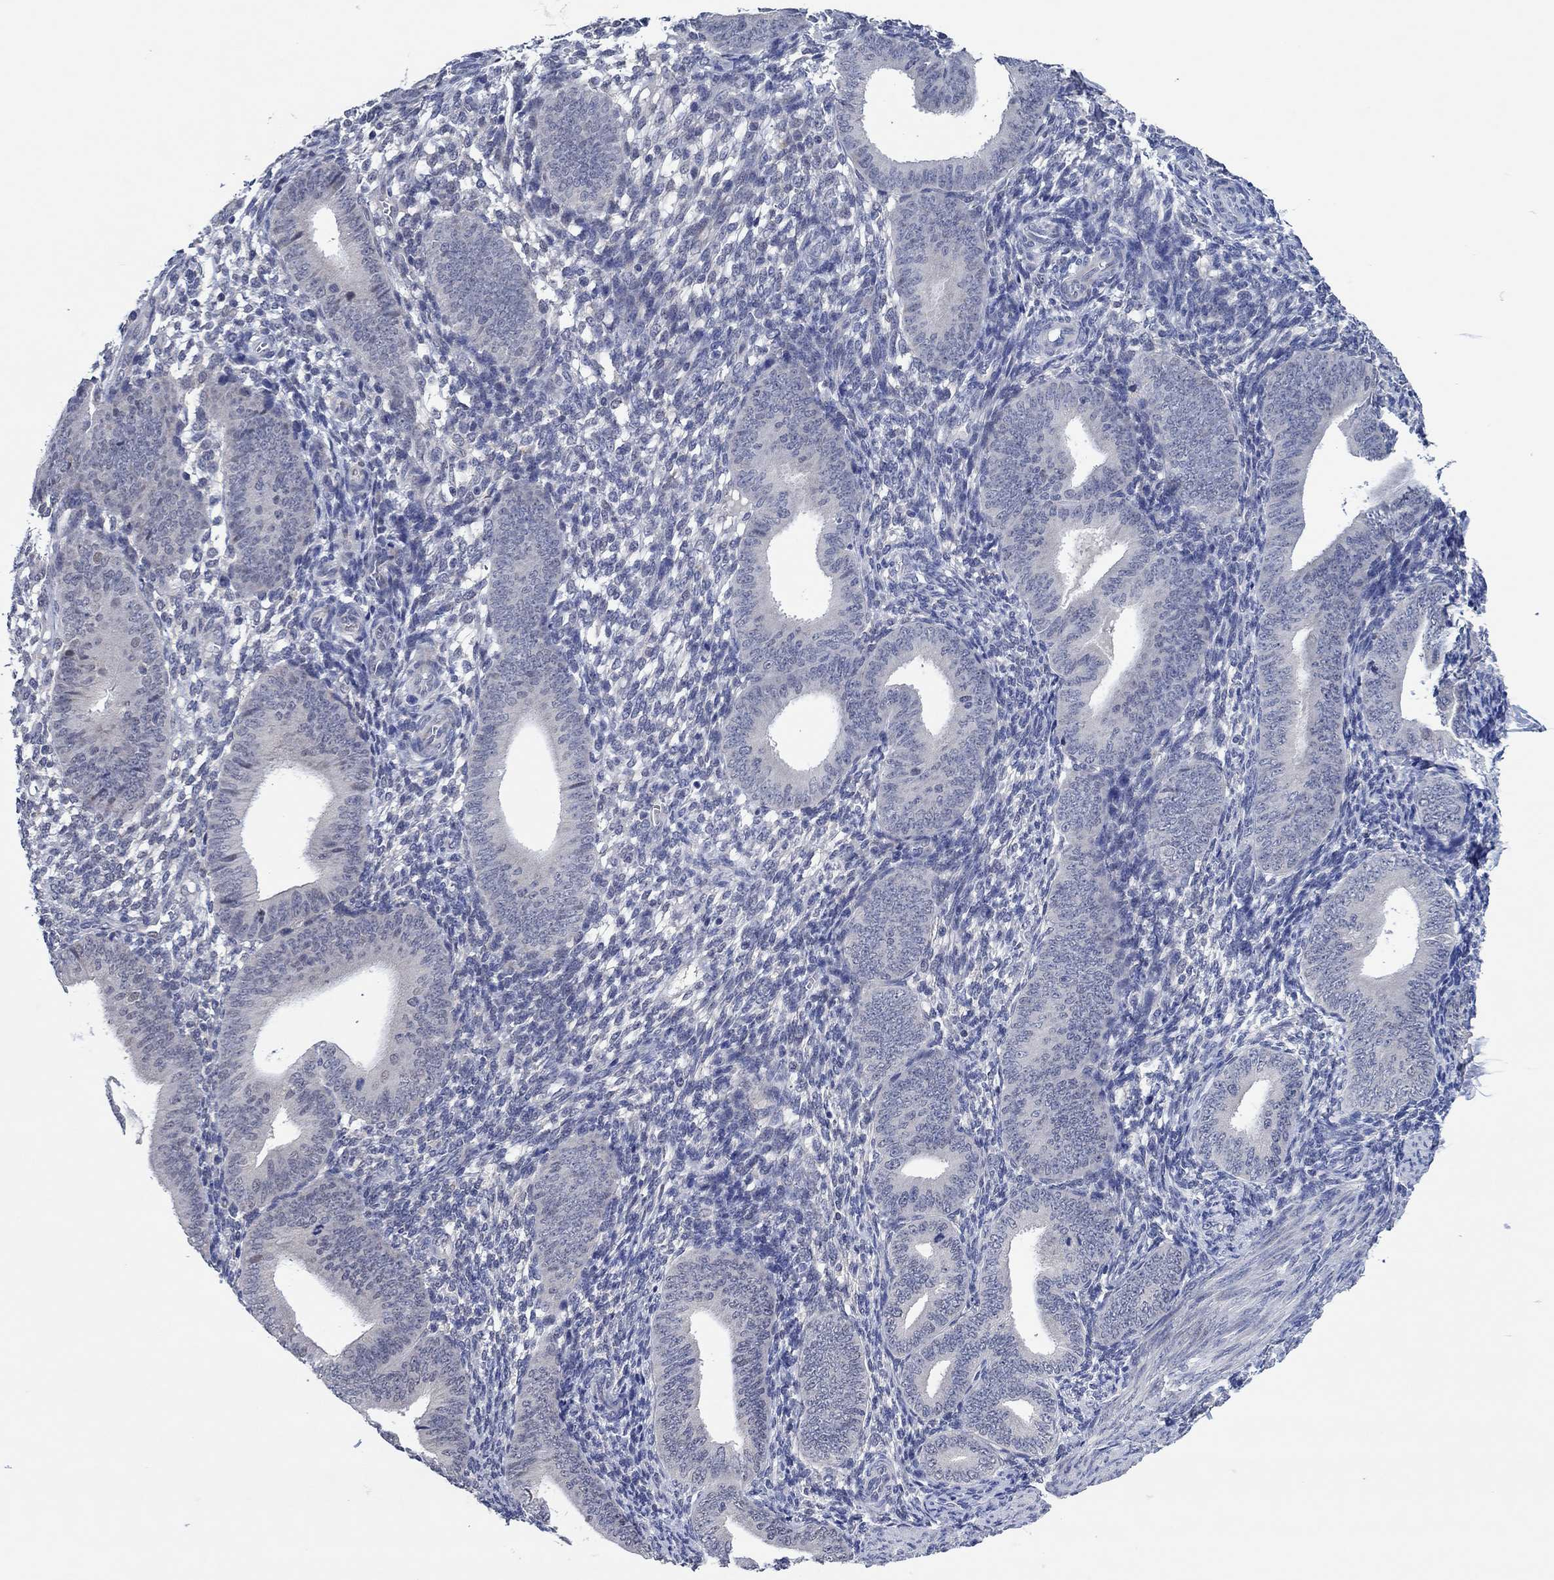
{"staining": {"intensity": "negative", "quantity": "none", "location": "none"}, "tissue": "endometrium", "cell_type": "Cells in endometrial stroma", "image_type": "normal", "snomed": [{"axis": "morphology", "description": "Normal tissue, NOS"}, {"axis": "topography", "description": "Endometrium"}], "caption": "IHC photomicrograph of benign endometrium: human endometrium stained with DAB displays no significant protein expression in cells in endometrial stroma. Nuclei are stained in blue.", "gene": "PRRT3", "patient": {"sex": "female", "age": 39}}